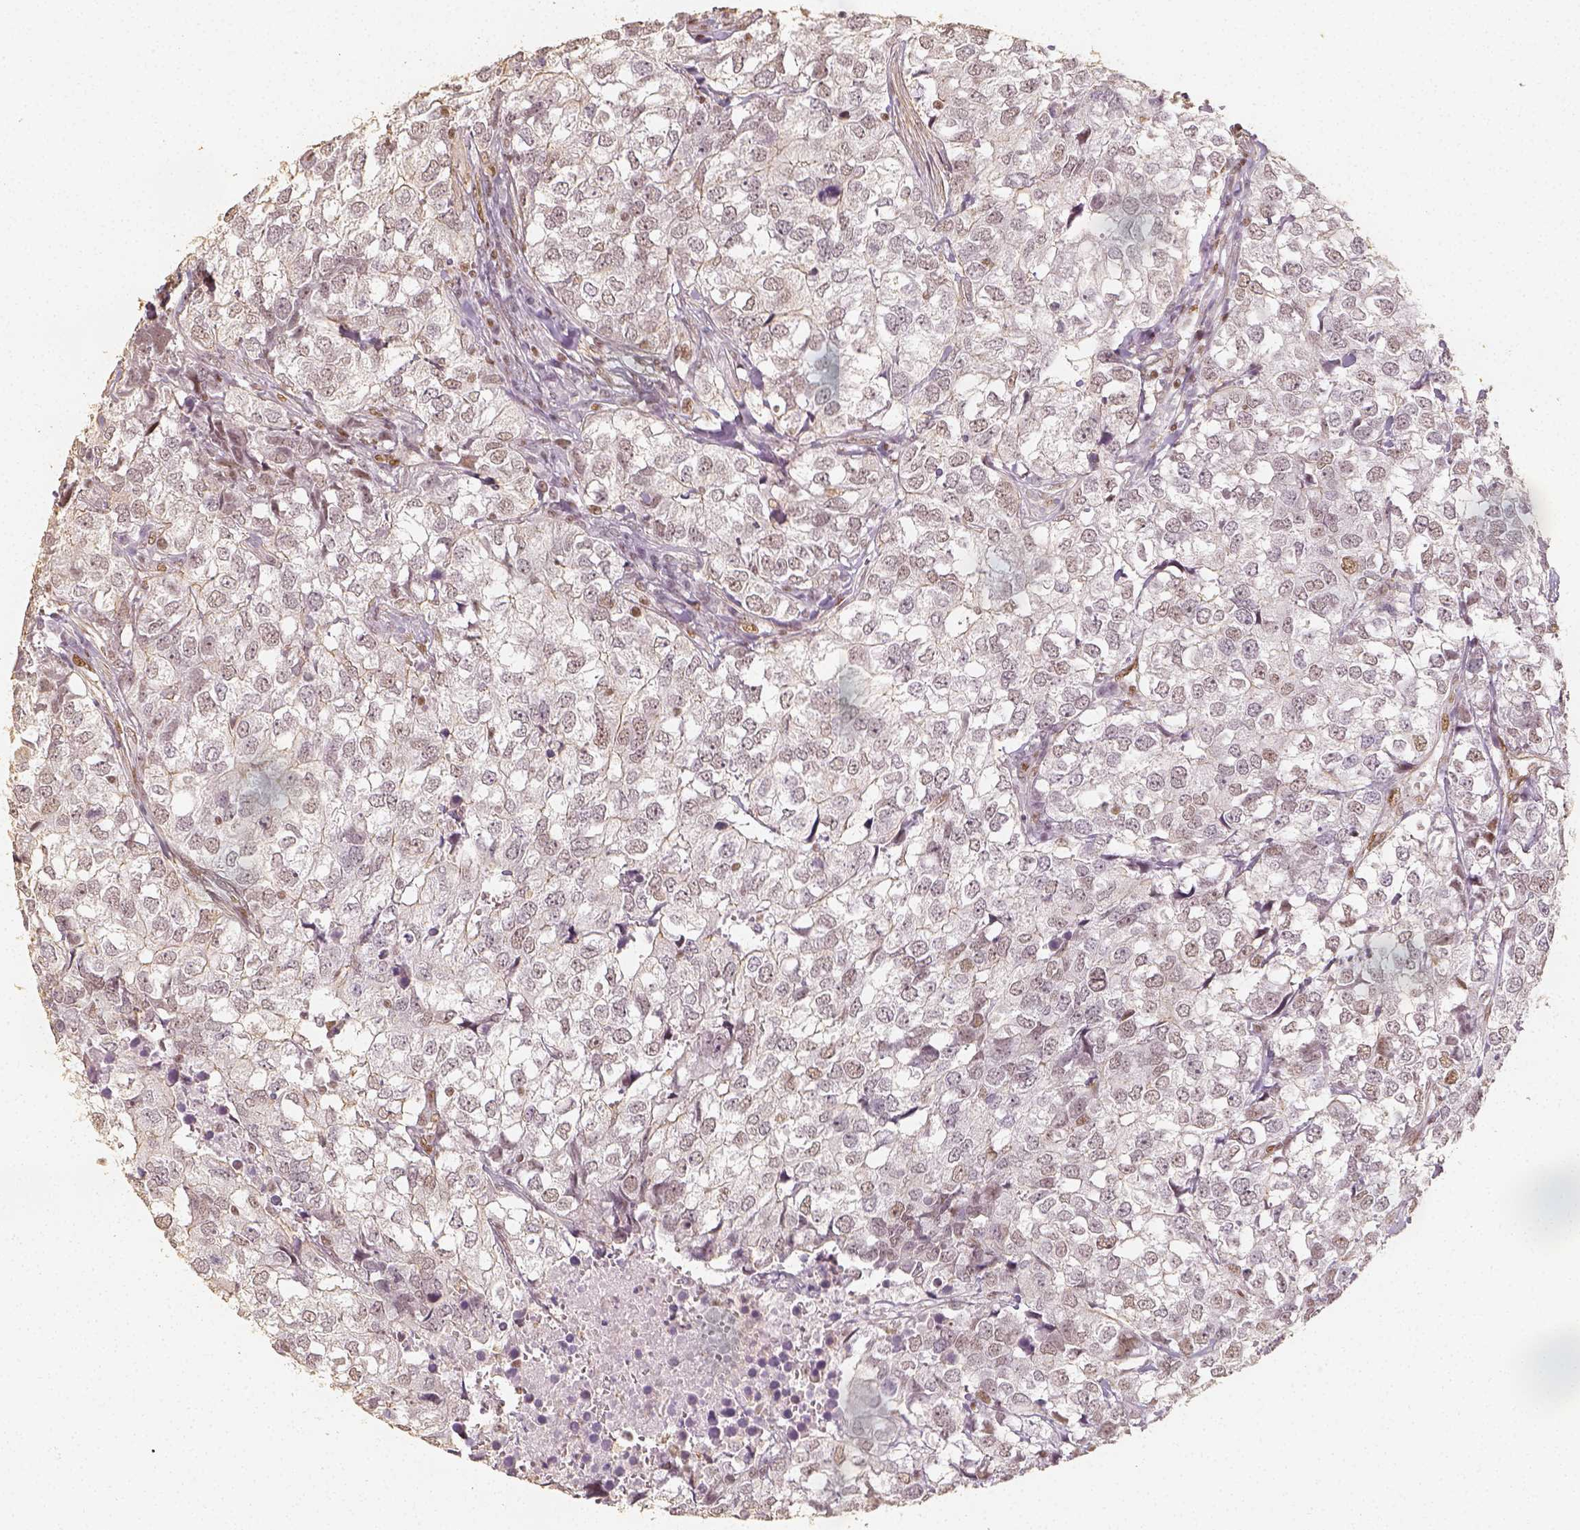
{"staining": {"intensity": "weak", "quantity": "25%-75%", "location": "nuclear"}, "tissue": "breast cancer", "cell_type": "Tumor cells", "image_type": "cancer", "snomed": [{"axis": "morphology", "description": "Duct carcinoma"}, {"axis": "topography", "description": "Breast"}], "caption": "Immunohistochemical staining of breast cancer (infiltrating ductal carcinoma) reveals weak nuclear protein staining in about 25%-75% of tumor cells.", "gene": "HDAC1", "patient": {"sex": "female", "age": 30}}